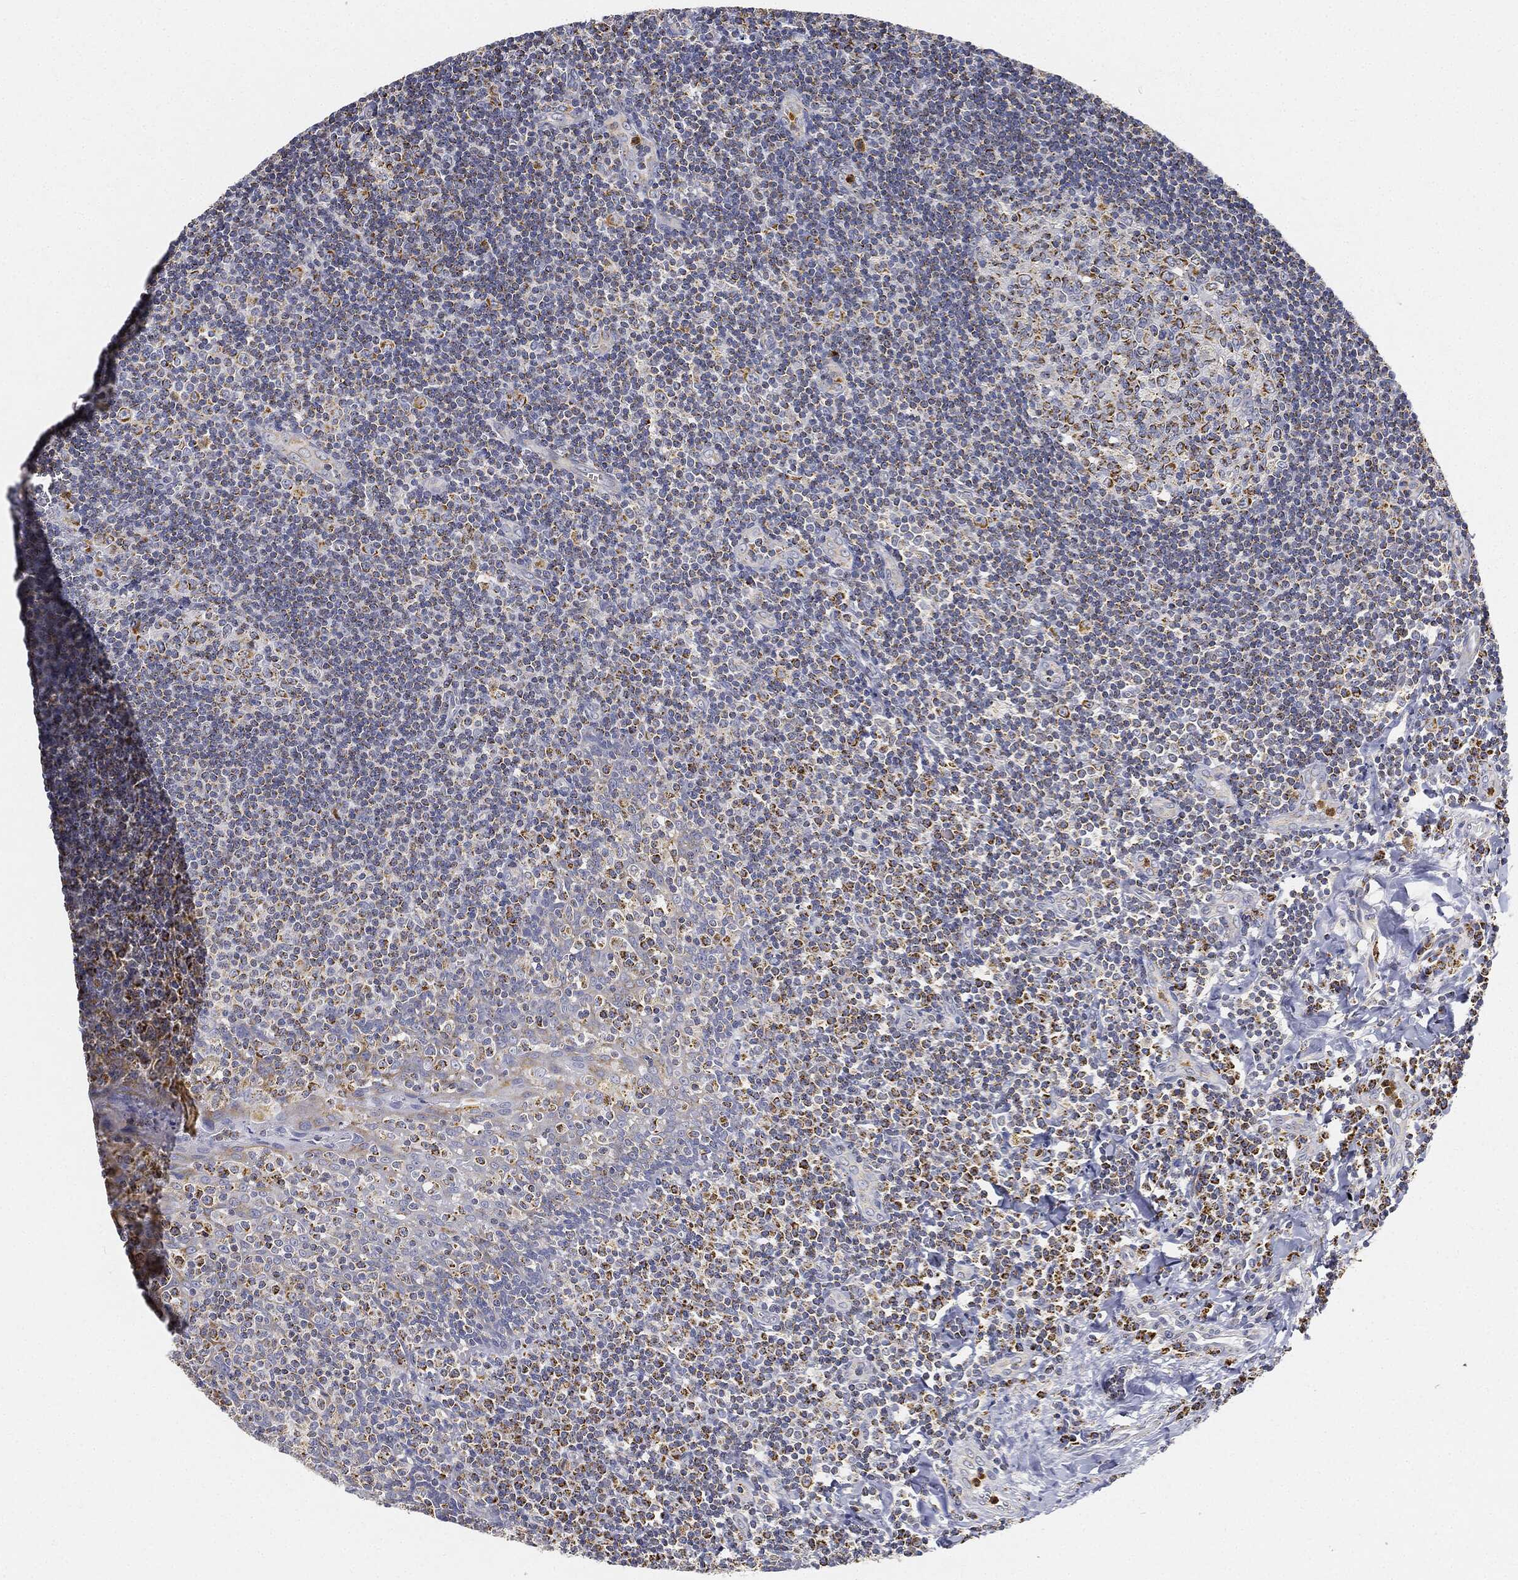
{"staining": {"intensity": "strong", "quantity": "25%-75%", "location": "cytoplasmic/membranous"}, "tissue": "tonsil", "cell_type": "Germinal center cells", "image_type": "normal", "snomed": [{"axis": "morphology", "description": "Normal tissue, NOS"}, {"axis": "morphology", "description": "Inflammation, NOS"}, {"axis": "topography", "description": "Tonsil"}], "caption": "IHC (DAB) staining of unremarkable human tonsil reveals strong cytoplasmic/membranous protein expression in approximately 25%-75% of germinal center cells.", "gene": "CAPN15", "patient": {"sex": "female", "age": 31}}